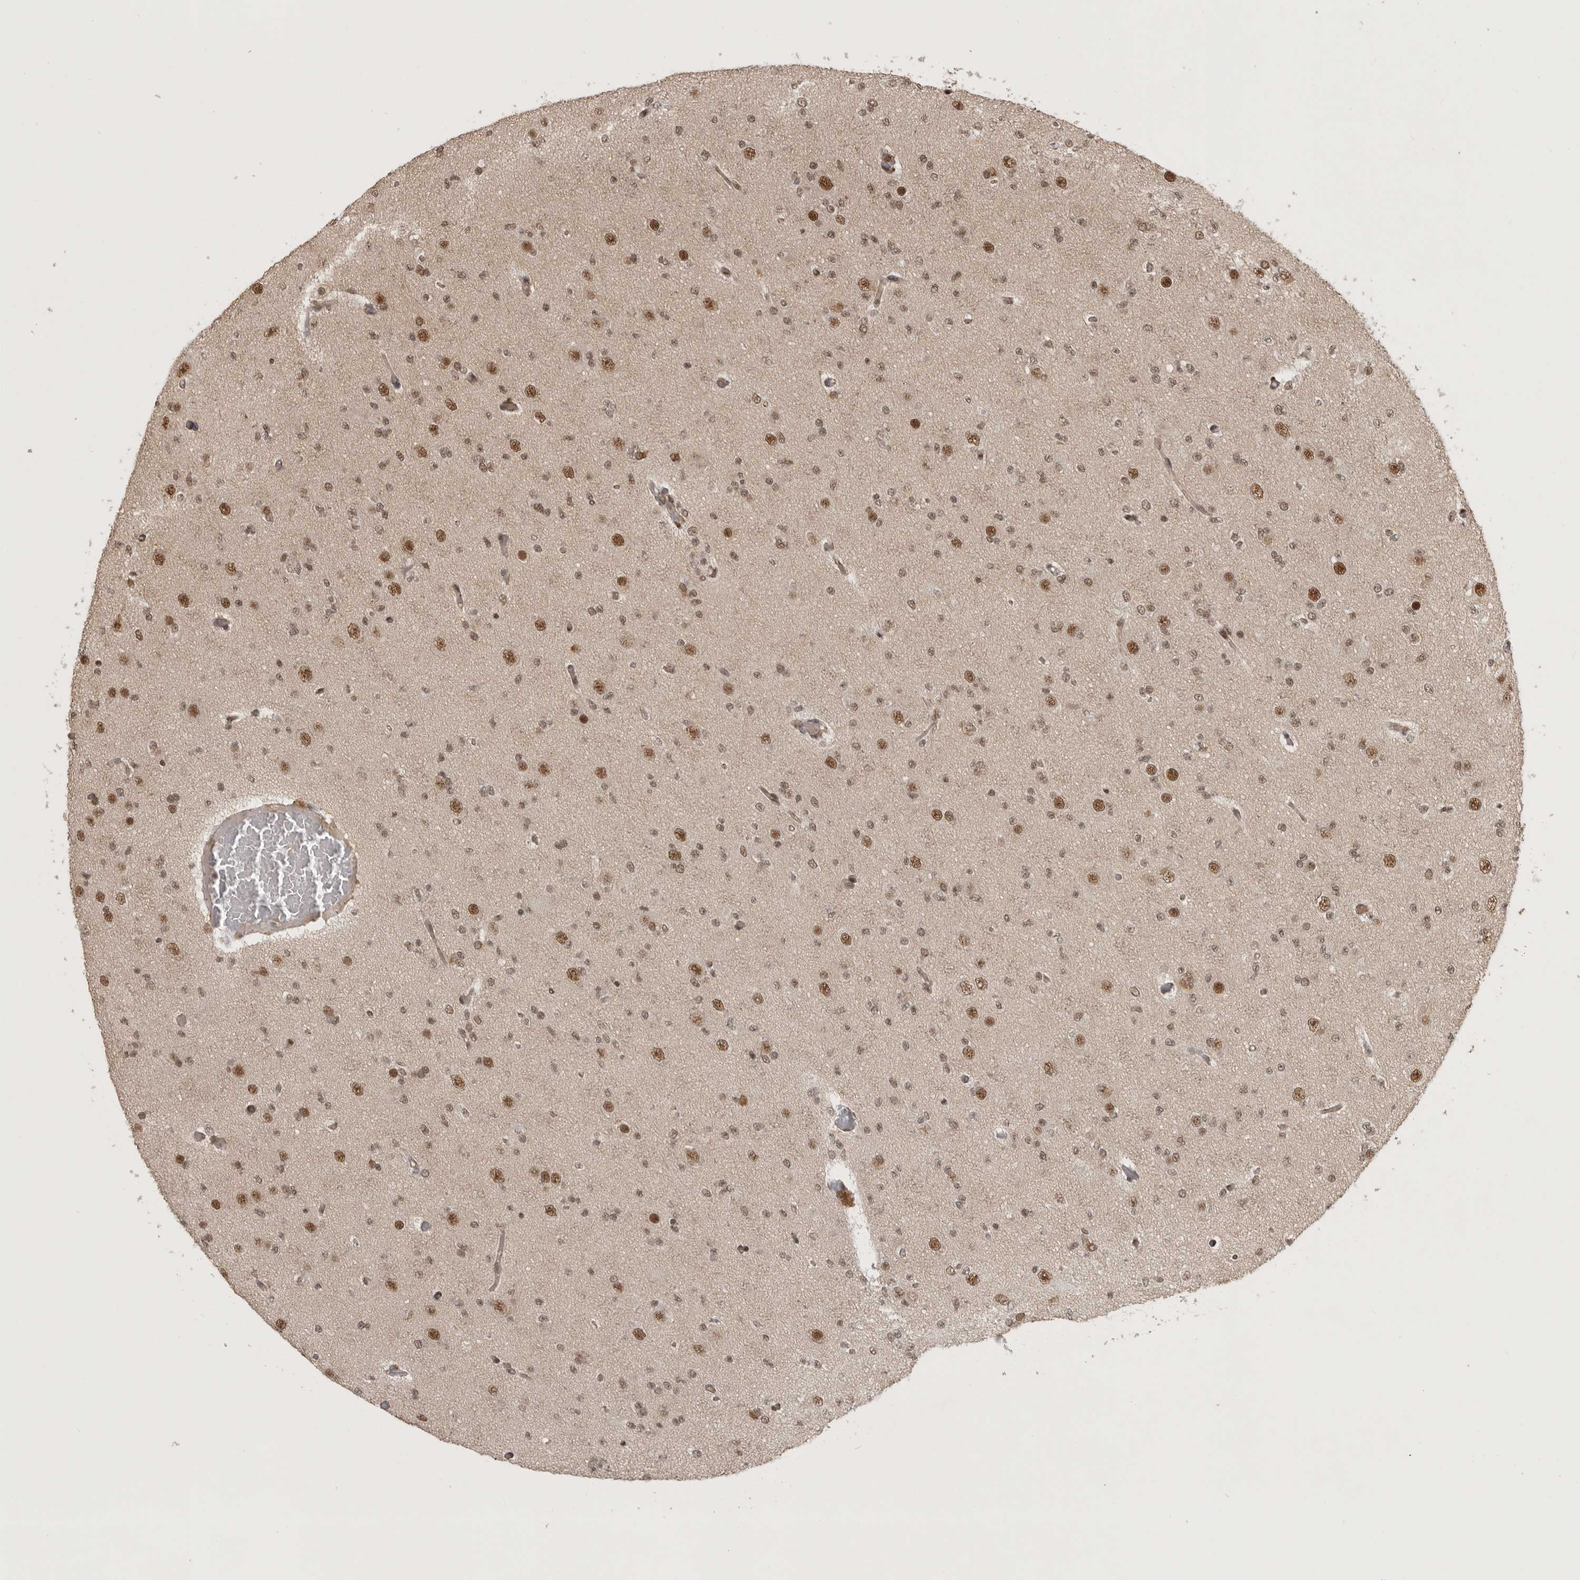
{"staining": {"intensity": "moderate", "quantity": ">75%", "location": "nuclear"}, "tissue": "glioma", "cell_type": "Tumor cells", "image_type": "cancer", "snomed": [{"axis": "morphology", "description": "Glioma, malignant, Low grade"}, {"axis": "topography", "description": "Brain"}], "caption": "Malignant low-grade glioma stained with DAB immunohistochemistry (IHC) displays medium levels of moderate nuclear expression in approximately >75% of tumor cells.", "gene": "CBLL1", "patient": {"sex": "female", "age": 22}}